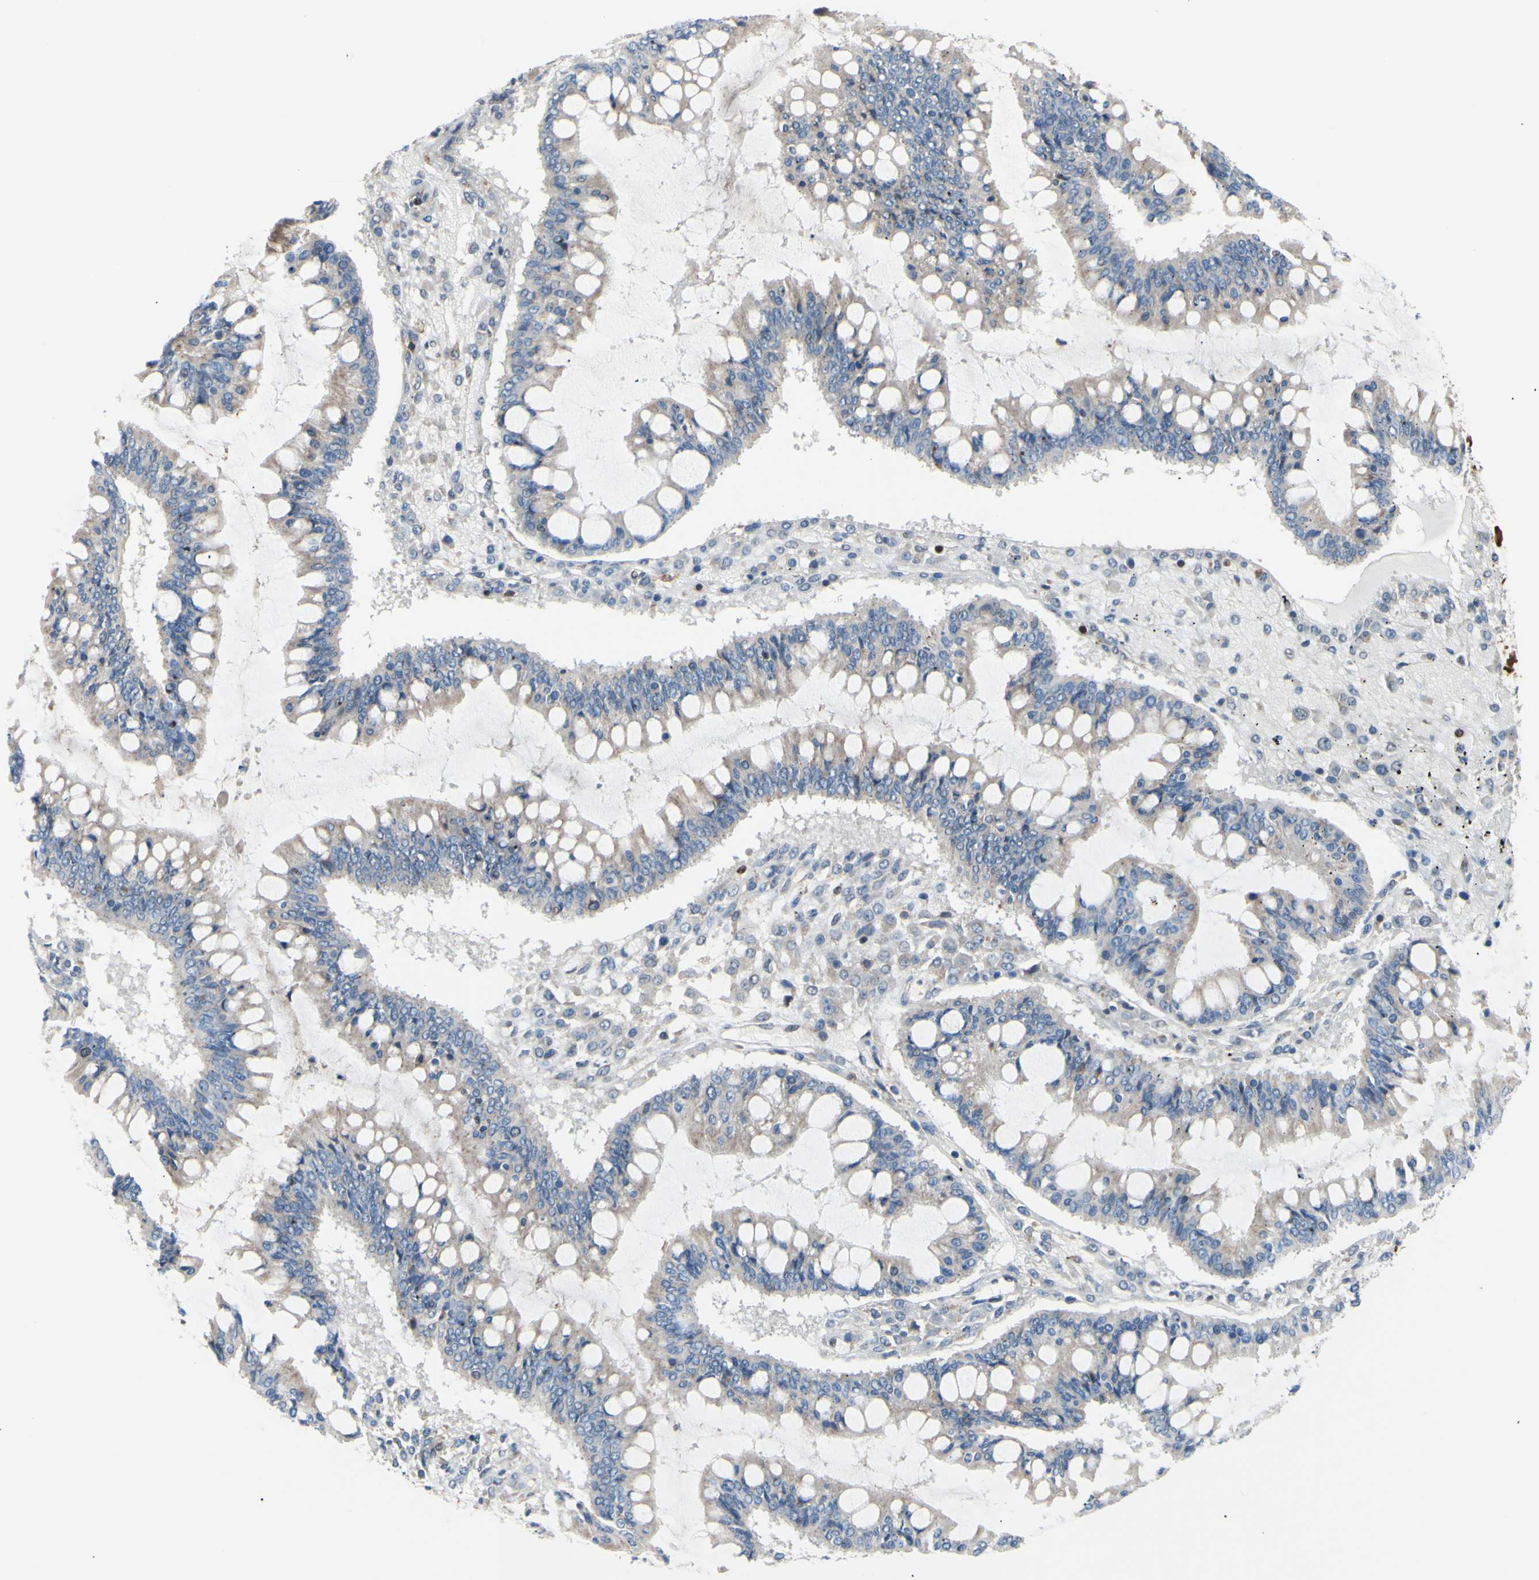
{"staining": {"intensity": "weak", "quantity": ">75%", "location": "cytoplasmic/membranous"}, "tissue": "ovarian cancer", "cell_type": "Tumor cells", "image_type": "cancer", "snomed": [{"axis": "morphology", "description": "Cystadenocarcinoma, mucinous, NOS"}, {"axis": "topography", "description": "Ovary"}], "caption": "Ovarian cancer stained for a protein (brown) demonstrates weak cytoplasmic/membranous positive staining in approximately >75% of tumor cells.", "gene": "EED", "patient": {"sex": "female", "age": 73}}